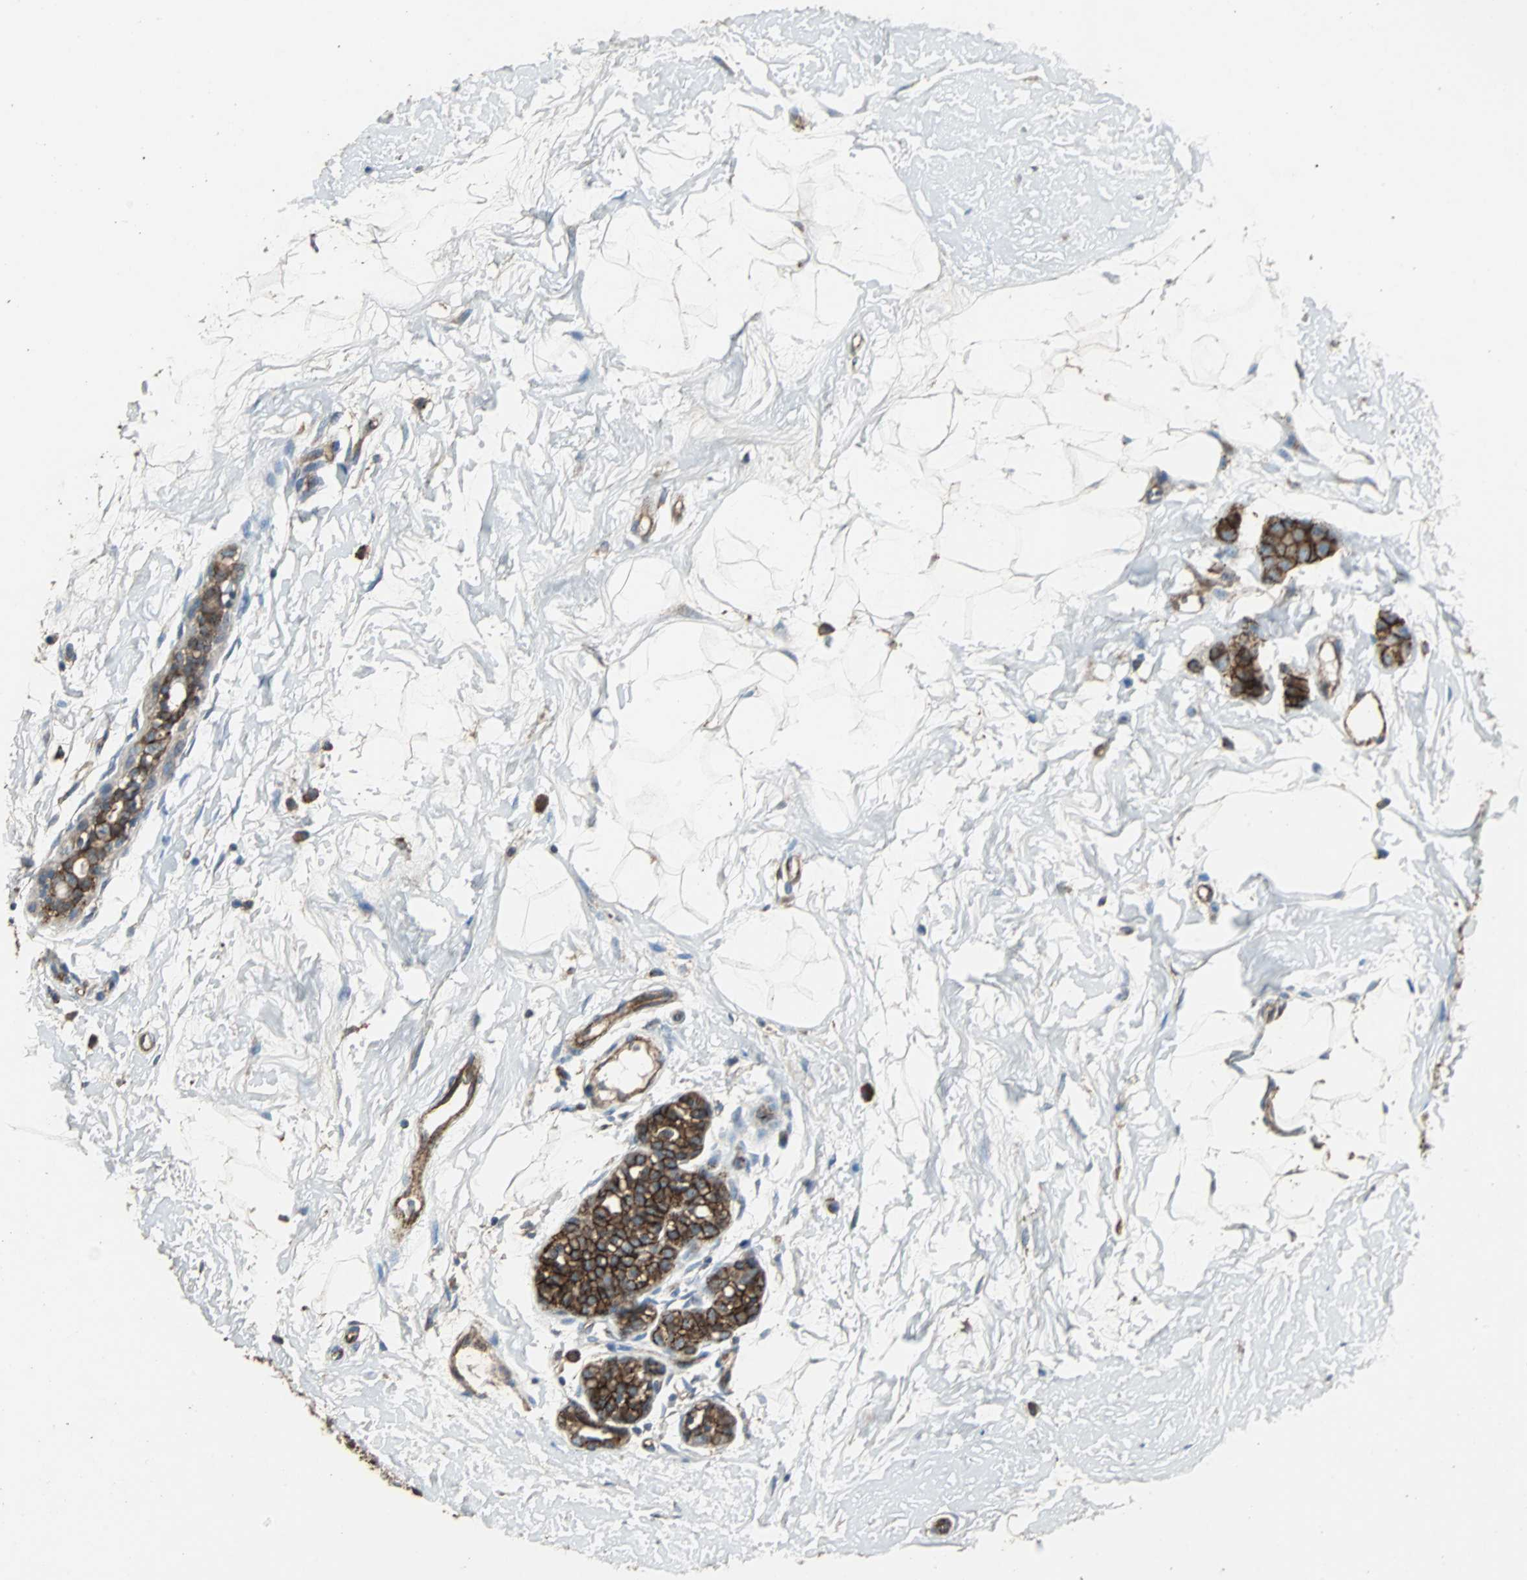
{"staining": {"intensity": "moderate", "quantity": ">75%", "location": "cytoplasmic/membranous"}, "tissue": "breast cancer", "cell_type": "Tumor cells", "image_type": "cancer", "snomed": [{"axis": "morphology", "description": "Lobular carcinoma, in situ"}, {"axis": "morphology", "description": "Lobular carcinoma"}, {"axis": "topography", "description": "Breast"}], "caption": "Brown immunohistochemical staining in human breast cancer exhibits moderate cytoplasmic/membranous staining in about >75% of tumor cells.", "gene": "F11R", "patient": {"sex": "female", "age": 41}}